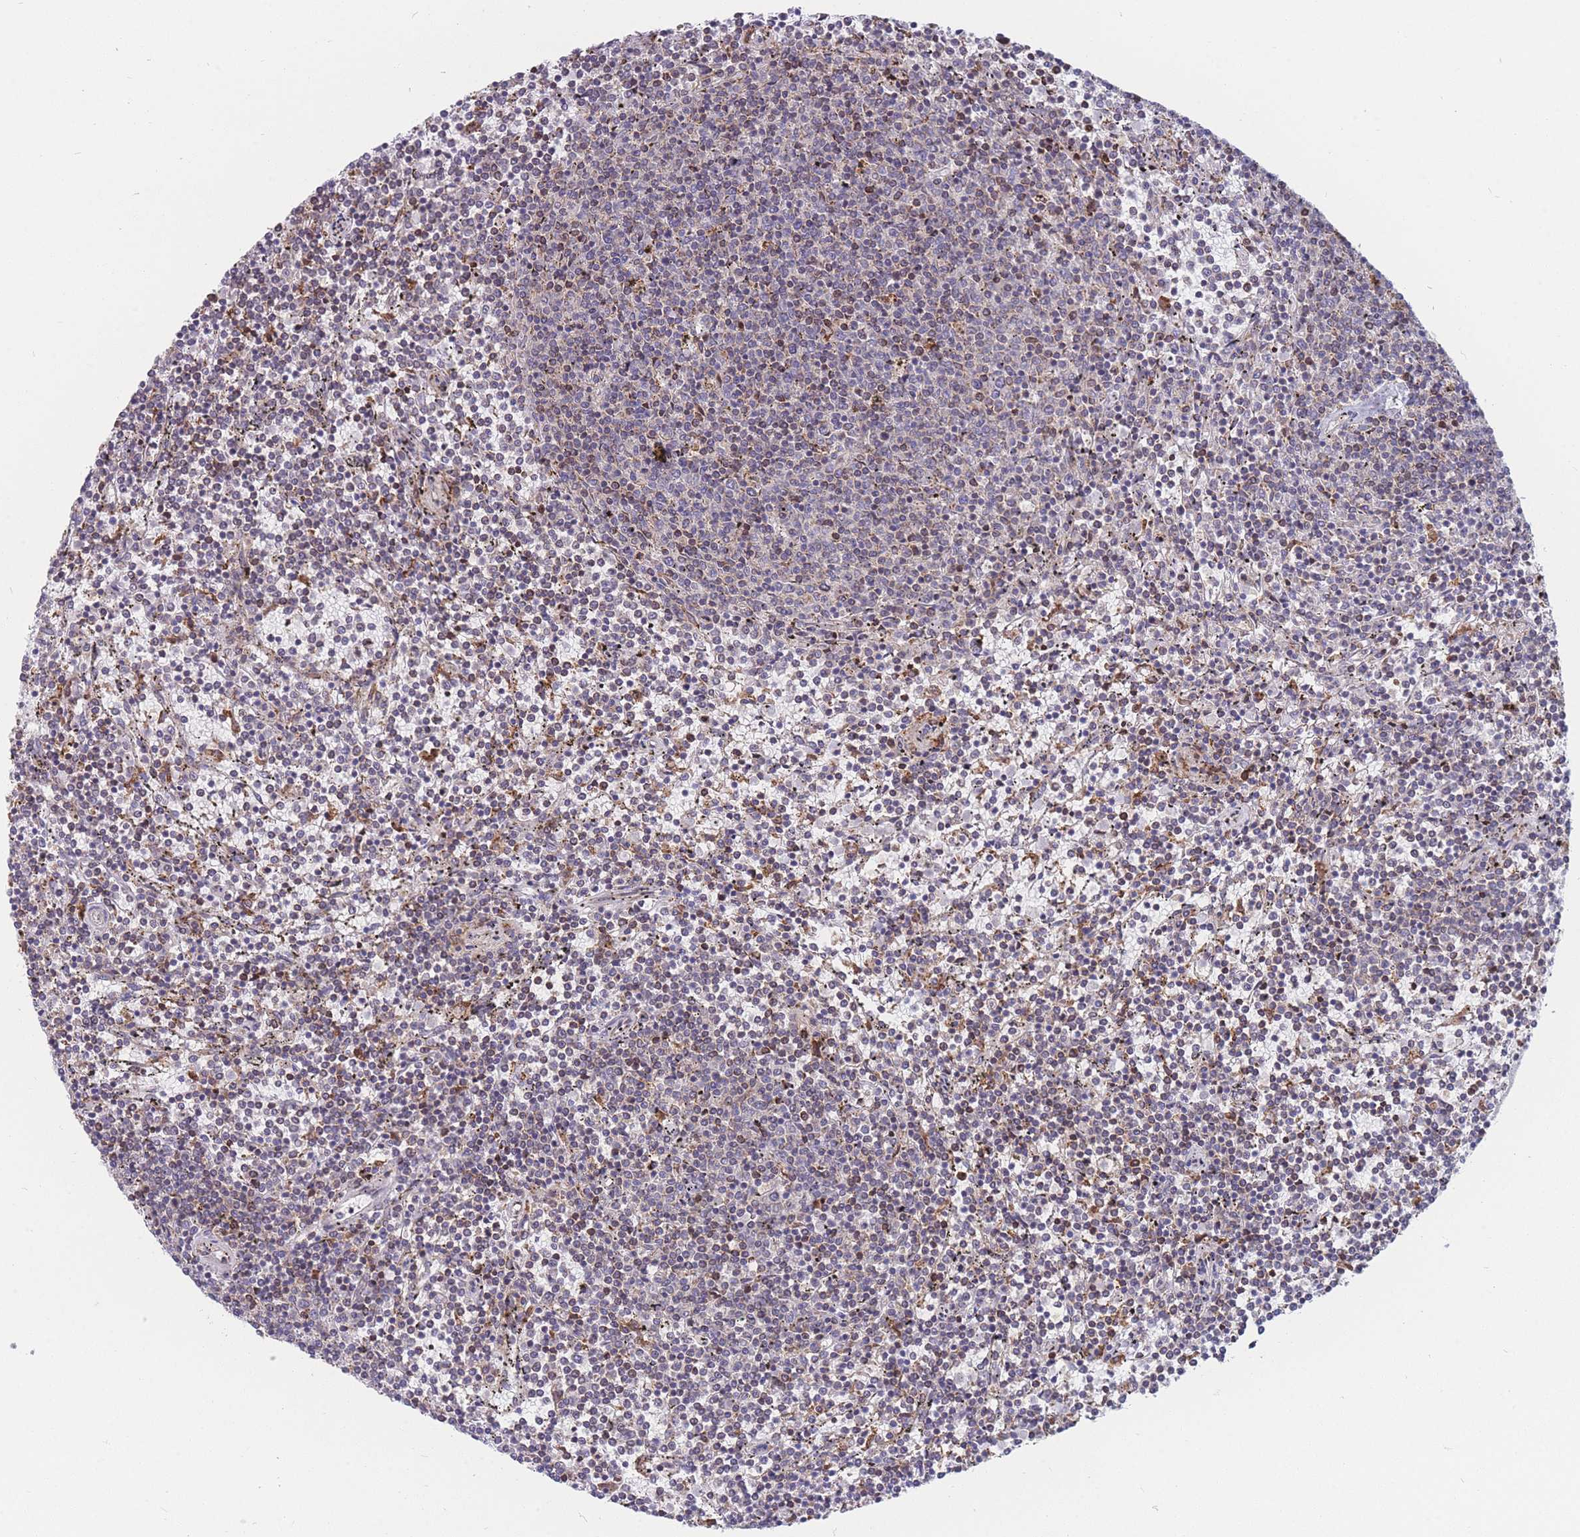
{"staining": {"intensity": "negative", "quantity": "none", "location": "none"}, "tissue": "lymphoma", "cell_type": "Tumor cells", "image_type": "cancer", "snomed": [{"axis": "morphology", "description": "Malignant lymphoma, non-Hodgkin's type, Low grade"}, {"axis": "topography", "description": "Spleen"}], "caption": "Immunohistochemical staining of lymphoma reveals no significant positivity in tumor cells.", "gene": "TMEM131L", "patient": {"sex": "female", "age": 50}}